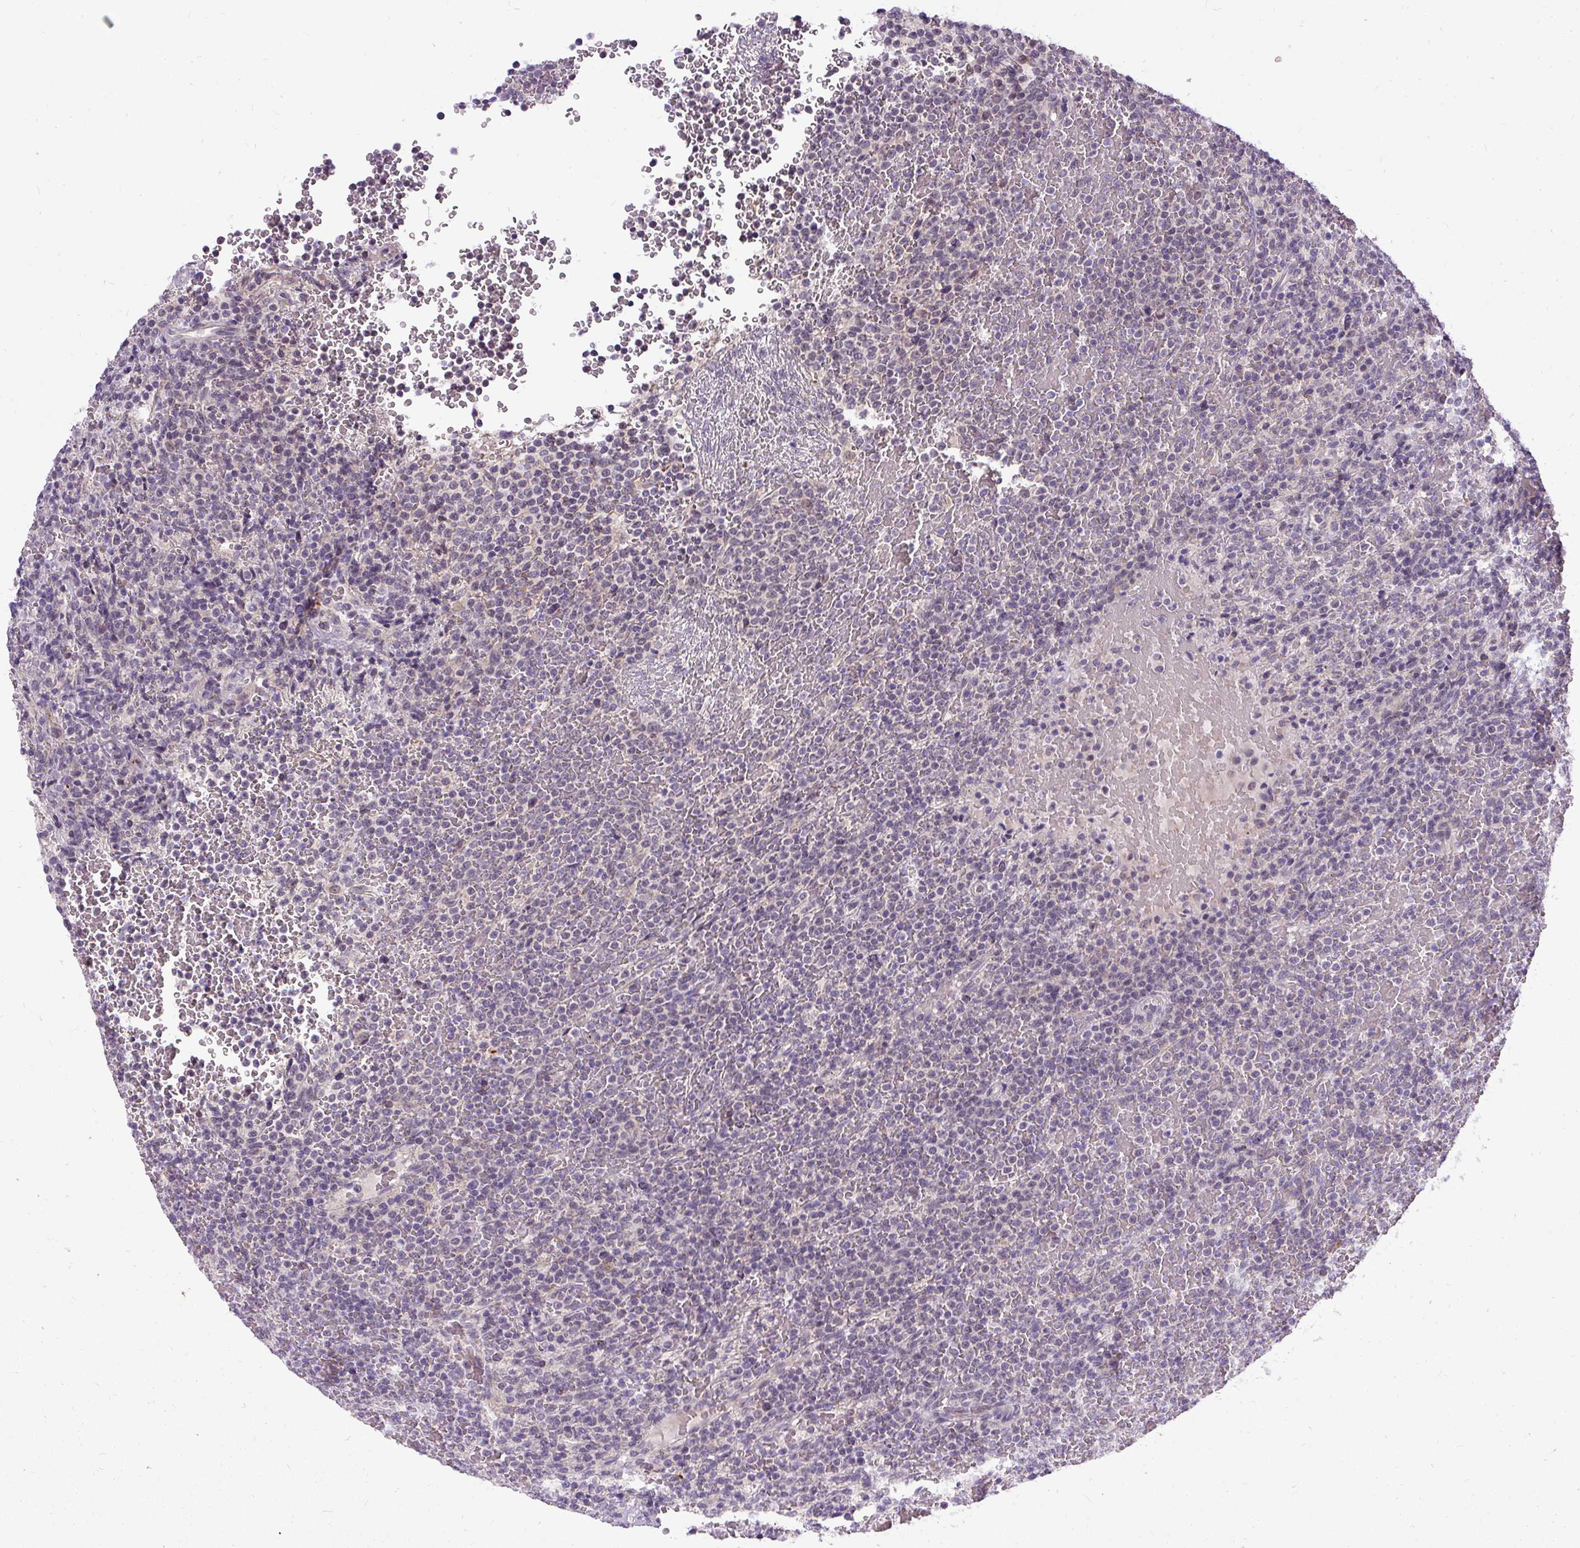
{"staining": {"intensity": "negative", "quantity": "none", "location": "none"}, "tissue": "lymphoma", "cell_type": "Tumor cells", "image_type": "cancer", "snomed": [{"axis": "morphology", "description": "Malignant lymphoma, non-Hodgkin's type, Low grade"}, {"axis": "topography", "description": "Spleen"}], "caption": "This is an immunohistochemistry image of malignant lymphoma, non-Hodgkin's type (low-grade). There is no expression in tumor cells.", "gene": "FAM117B", "patient": {"sex": "male", "age": 60}}